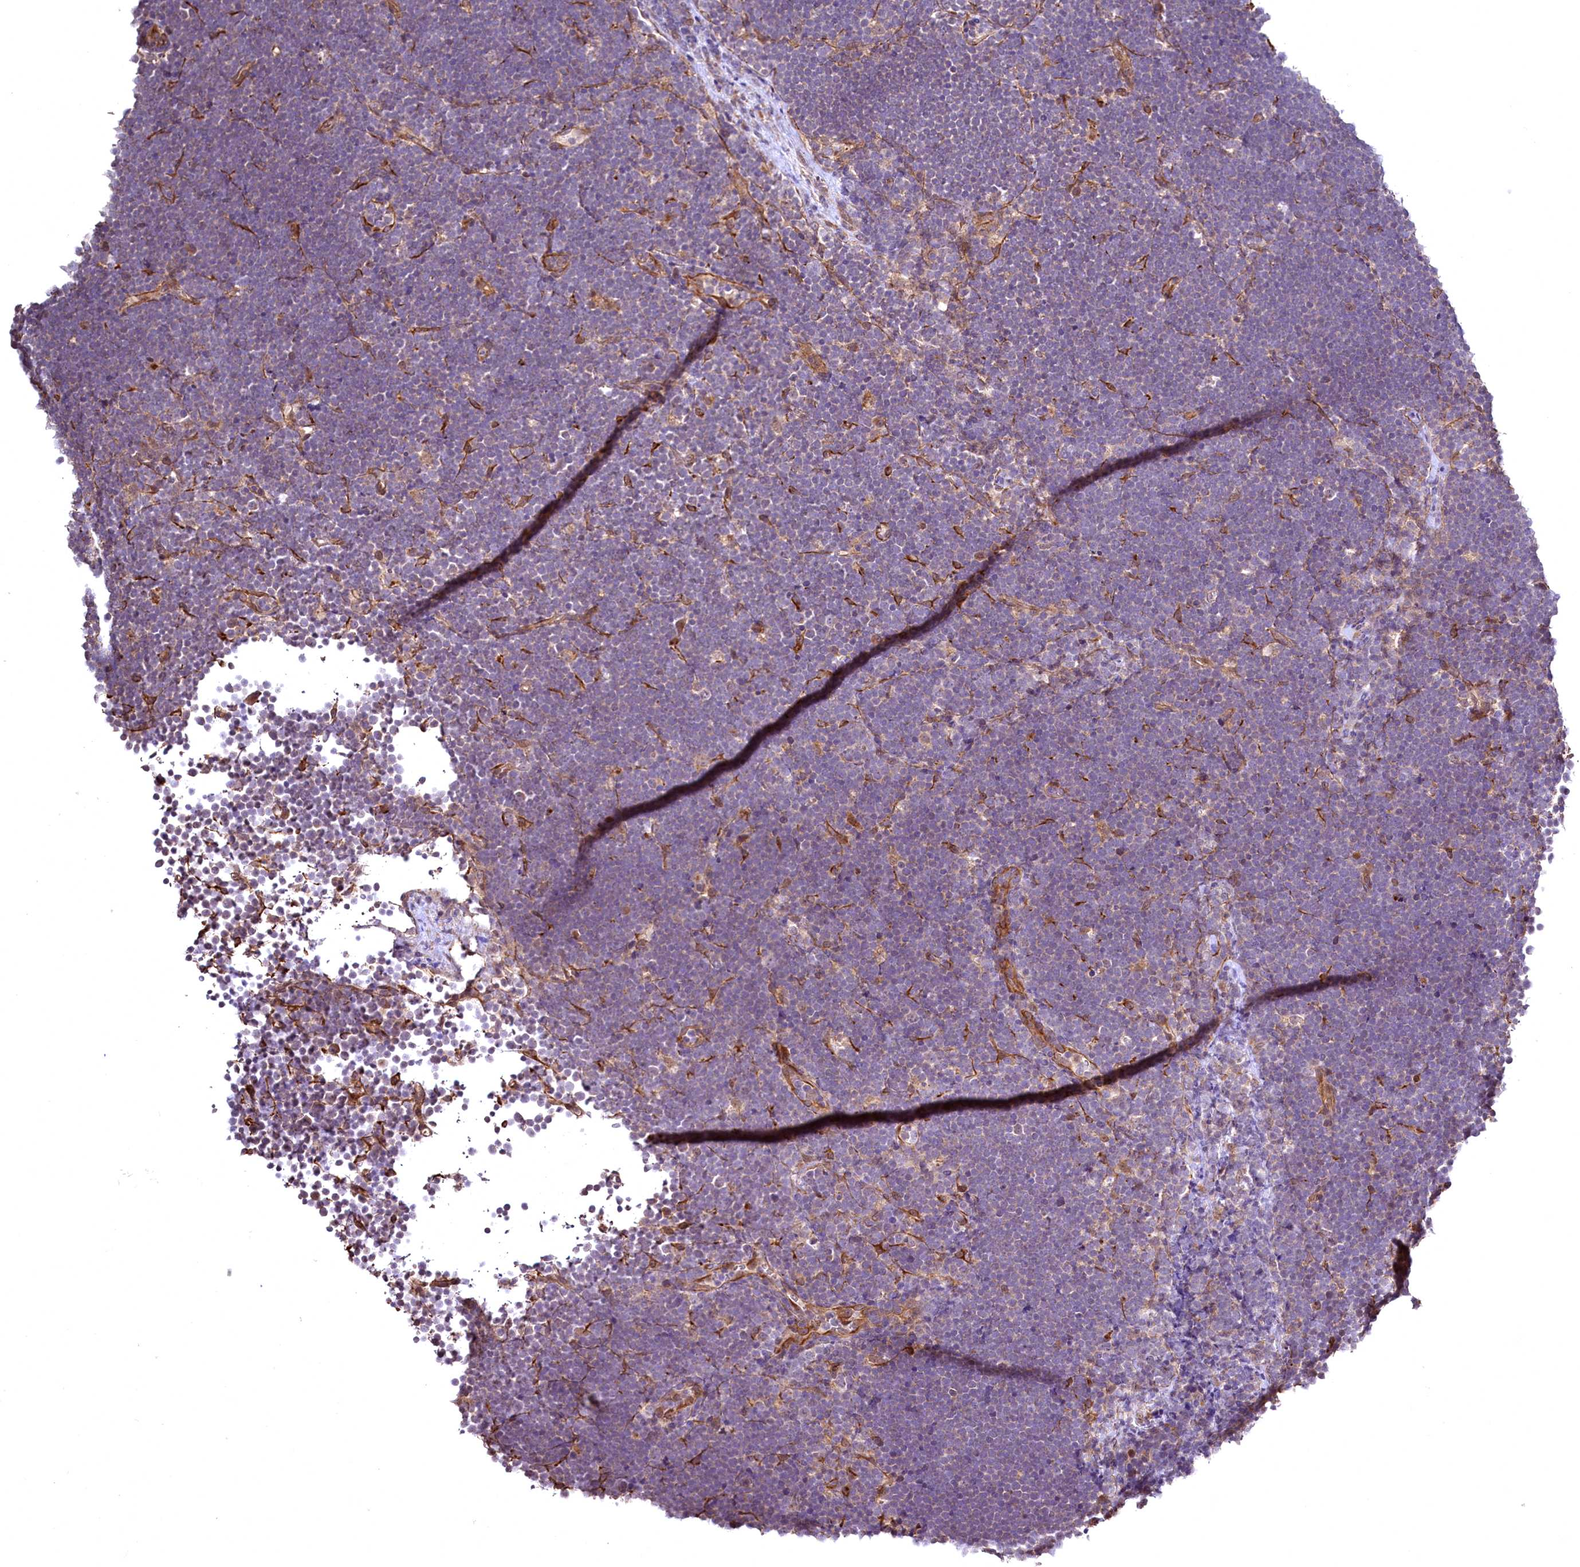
{"staining": {"intensity": "negative", "quantity": "none", "location": "none"}, "tissue": "lymphoma", "cell_type": "Tumor cells", "image_type": "cancer", "snomed": [{"axis": "morphology", "description": "Malignant lymphoma, non-Hodgkin's type, High grade"}, {"axis": "topography", "description": "Lymph node"}], "caption": "Protein analysis of malignant lymphoma, non-Hodgkin's type (high-grade) demonstrates no significant positivity in tumor cells.", "gene": "TBCEL", "patient": {"sex": "male", "age": 13}}